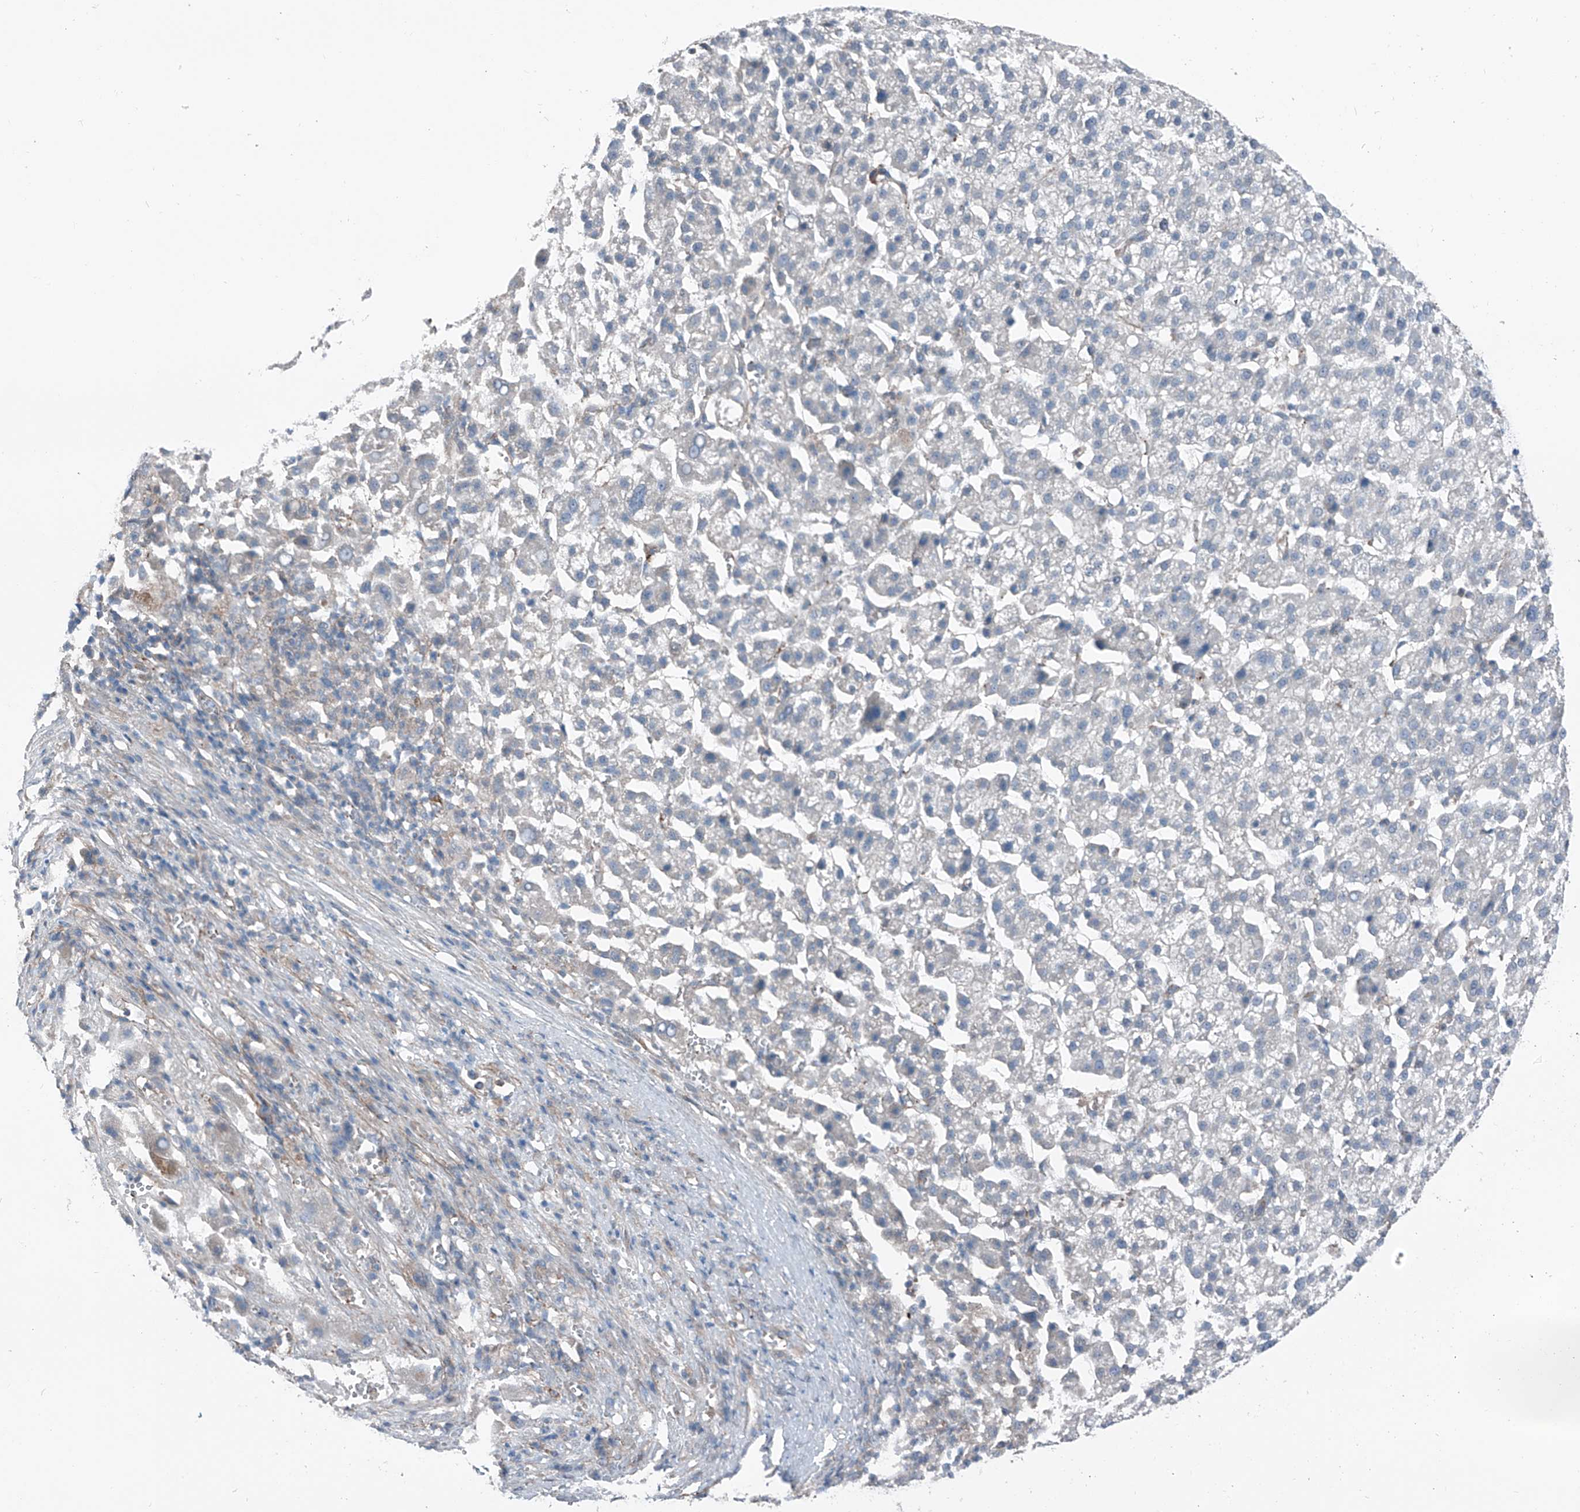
{"staining": {"intensity": "negative", "quantity": "none", "location": "none"}, "tissue": "liver cancer", "cell_type": "Tumor cells", "image_type": "cancer", "snomed": [{"axis": "morphology", "description": "Carcinoma, Hepatocellular, NOS"}, {"axis": "topography", "description": "Liver"}], "caption": "Tumor cells show no significant expression in liver cancer. (DAB IHC, high magnification).", "gene": "HSPB11", "patient": {"sex": "female", "age": 58}}